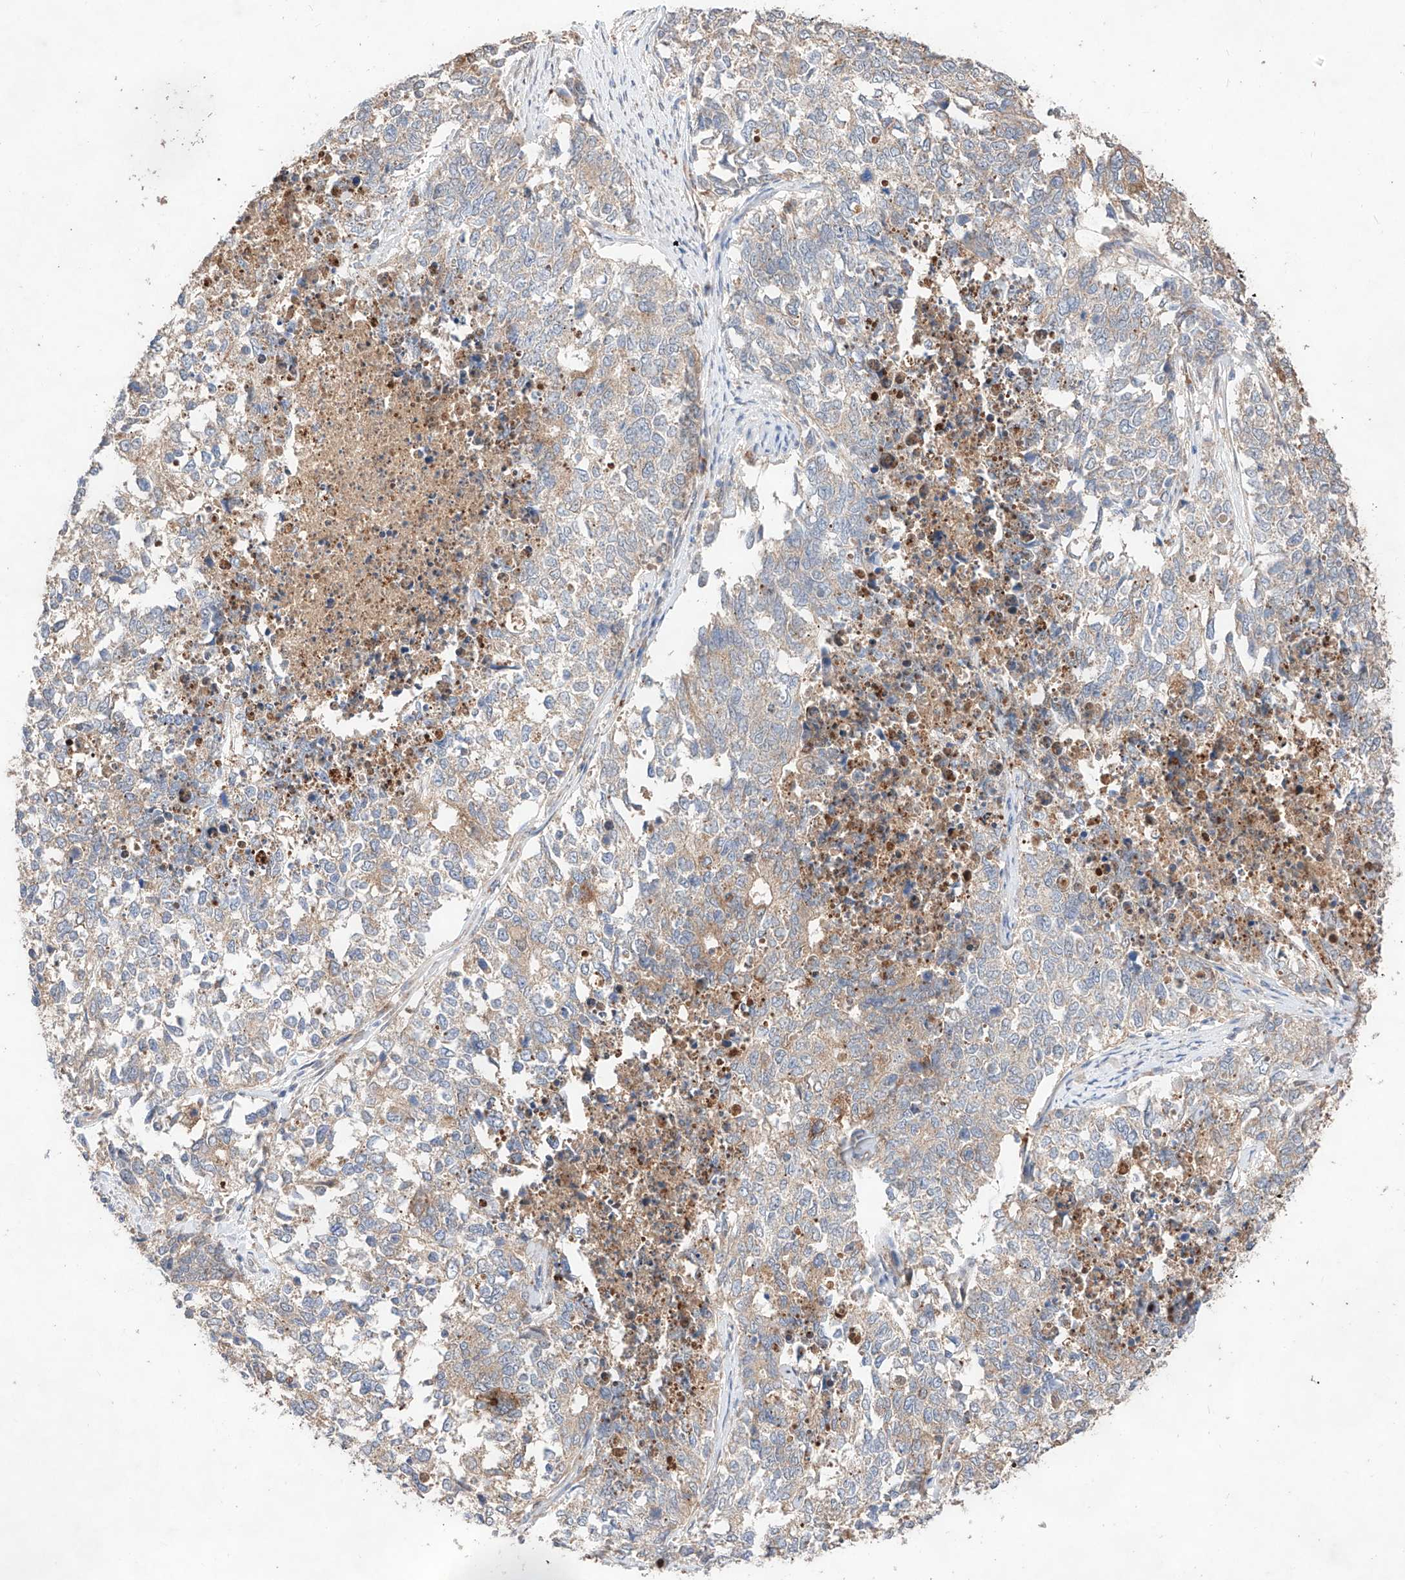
{"staining": {"intensity": "negative", "quantity": "none", "location": "none"}, "tissue": "cervical cancer", "cell_type": "Tumor cells", "image_type": "cancer", "snomed": [{"axis": "morphology", "description": "Squamous cell carcinoma, NOS"}, {"axis": "topography", "description": "Cervix"}], "caption": "The micrograph shows no staining of tumor cells in cervical squamous cell carcinoma.", "gene": "C6orf62", "patient": {"sex": "female", "age": 63}}